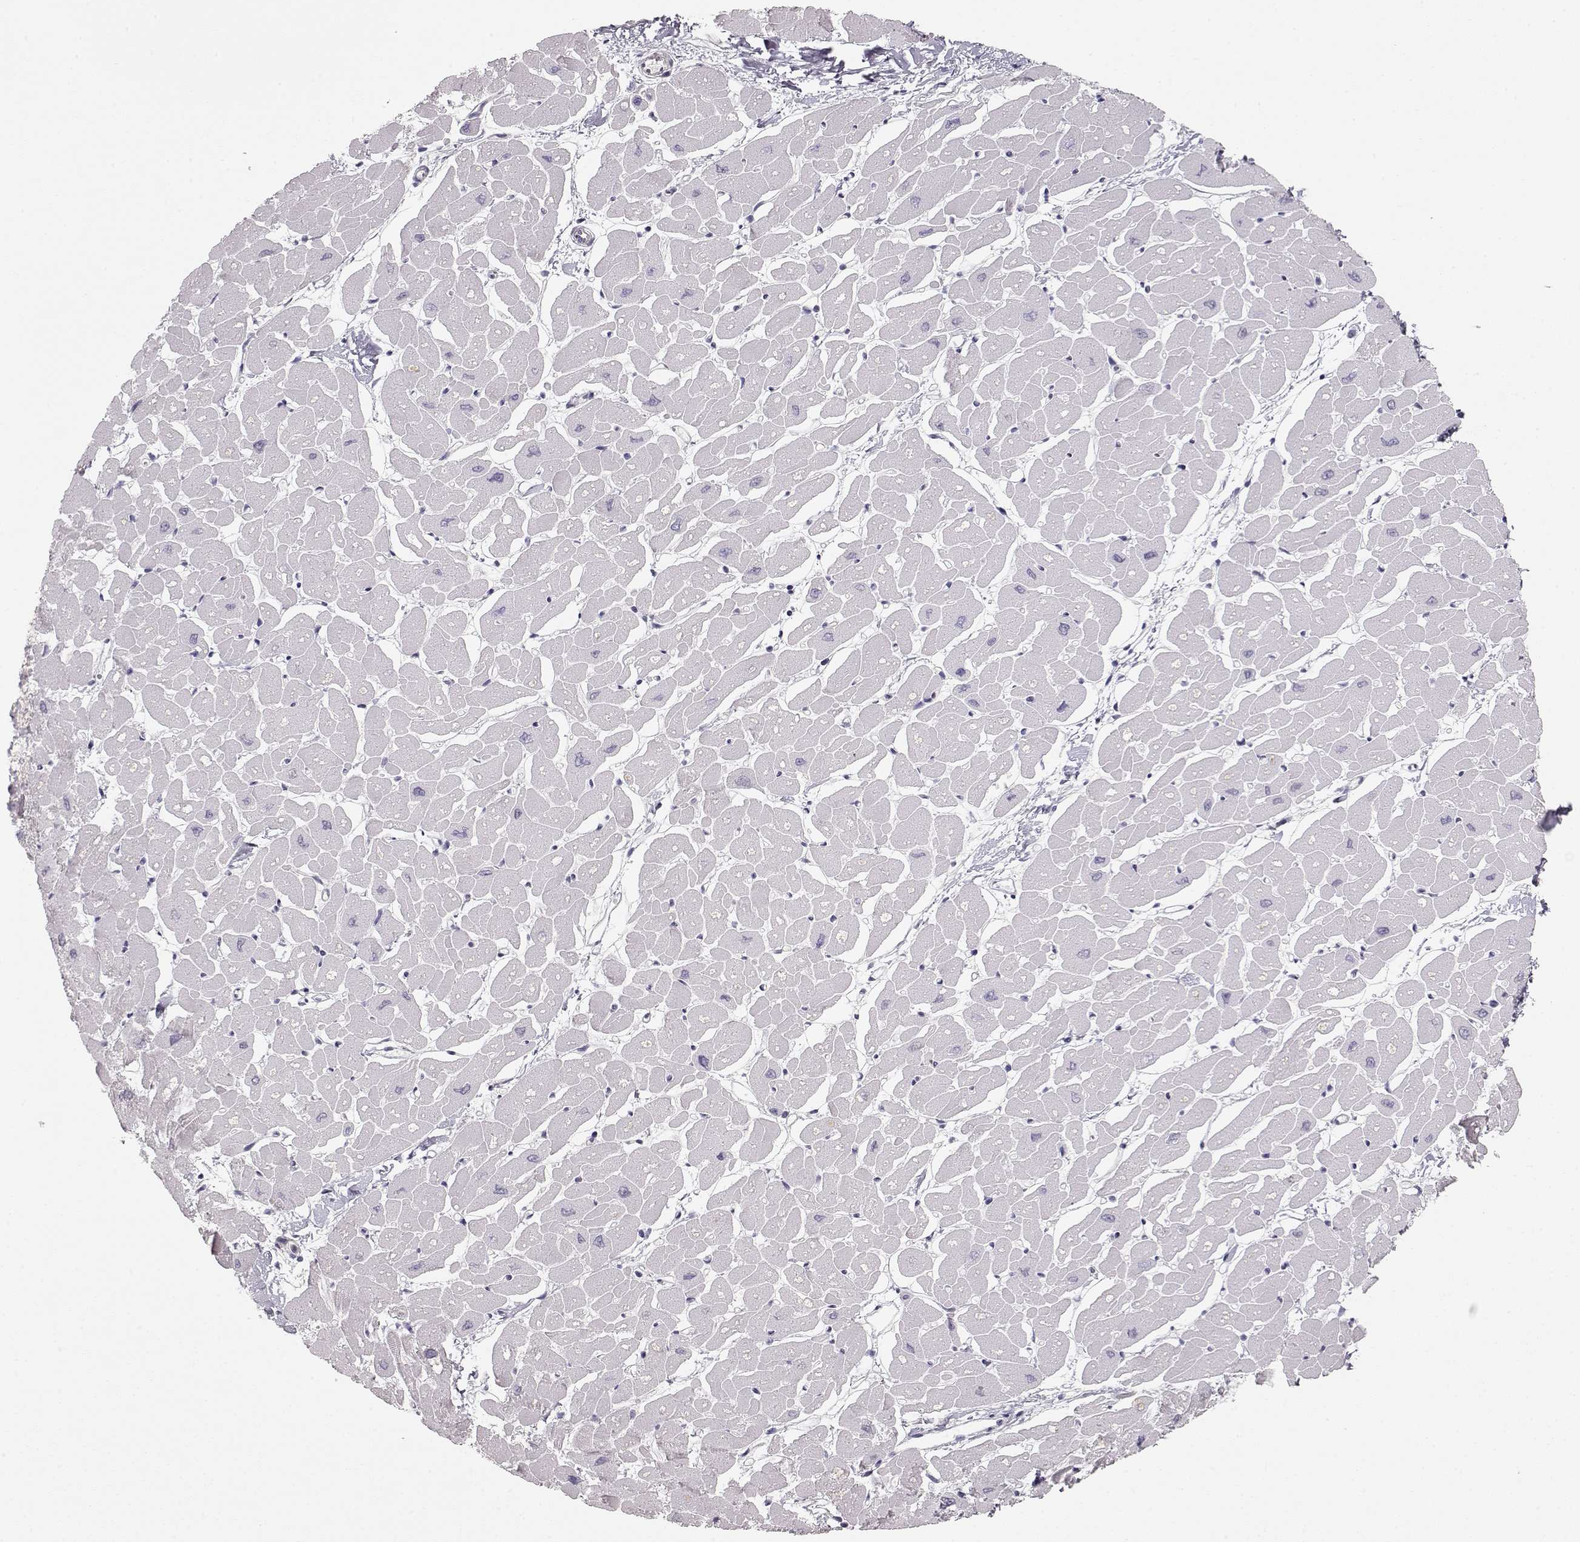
{"staining": {"intensity": "negative", "quantity": "none", "location": "none"}, "tissue": "heart muscle", "cell_type": "Cardiomyocytes", "image_type": "normal", "snomed": [{"axis": "morphology", "description": "Normal tissue, NOS"}, {"axis": "topography", "description": "Heart"}], "caption": "Cardiomyocytes are negative for brown protein staining in normal heart muscle. (IHC, brightfield microscopy, high magnification).", "gene": "FAM205A", "patient": {"sex": "male", "age": 57}}